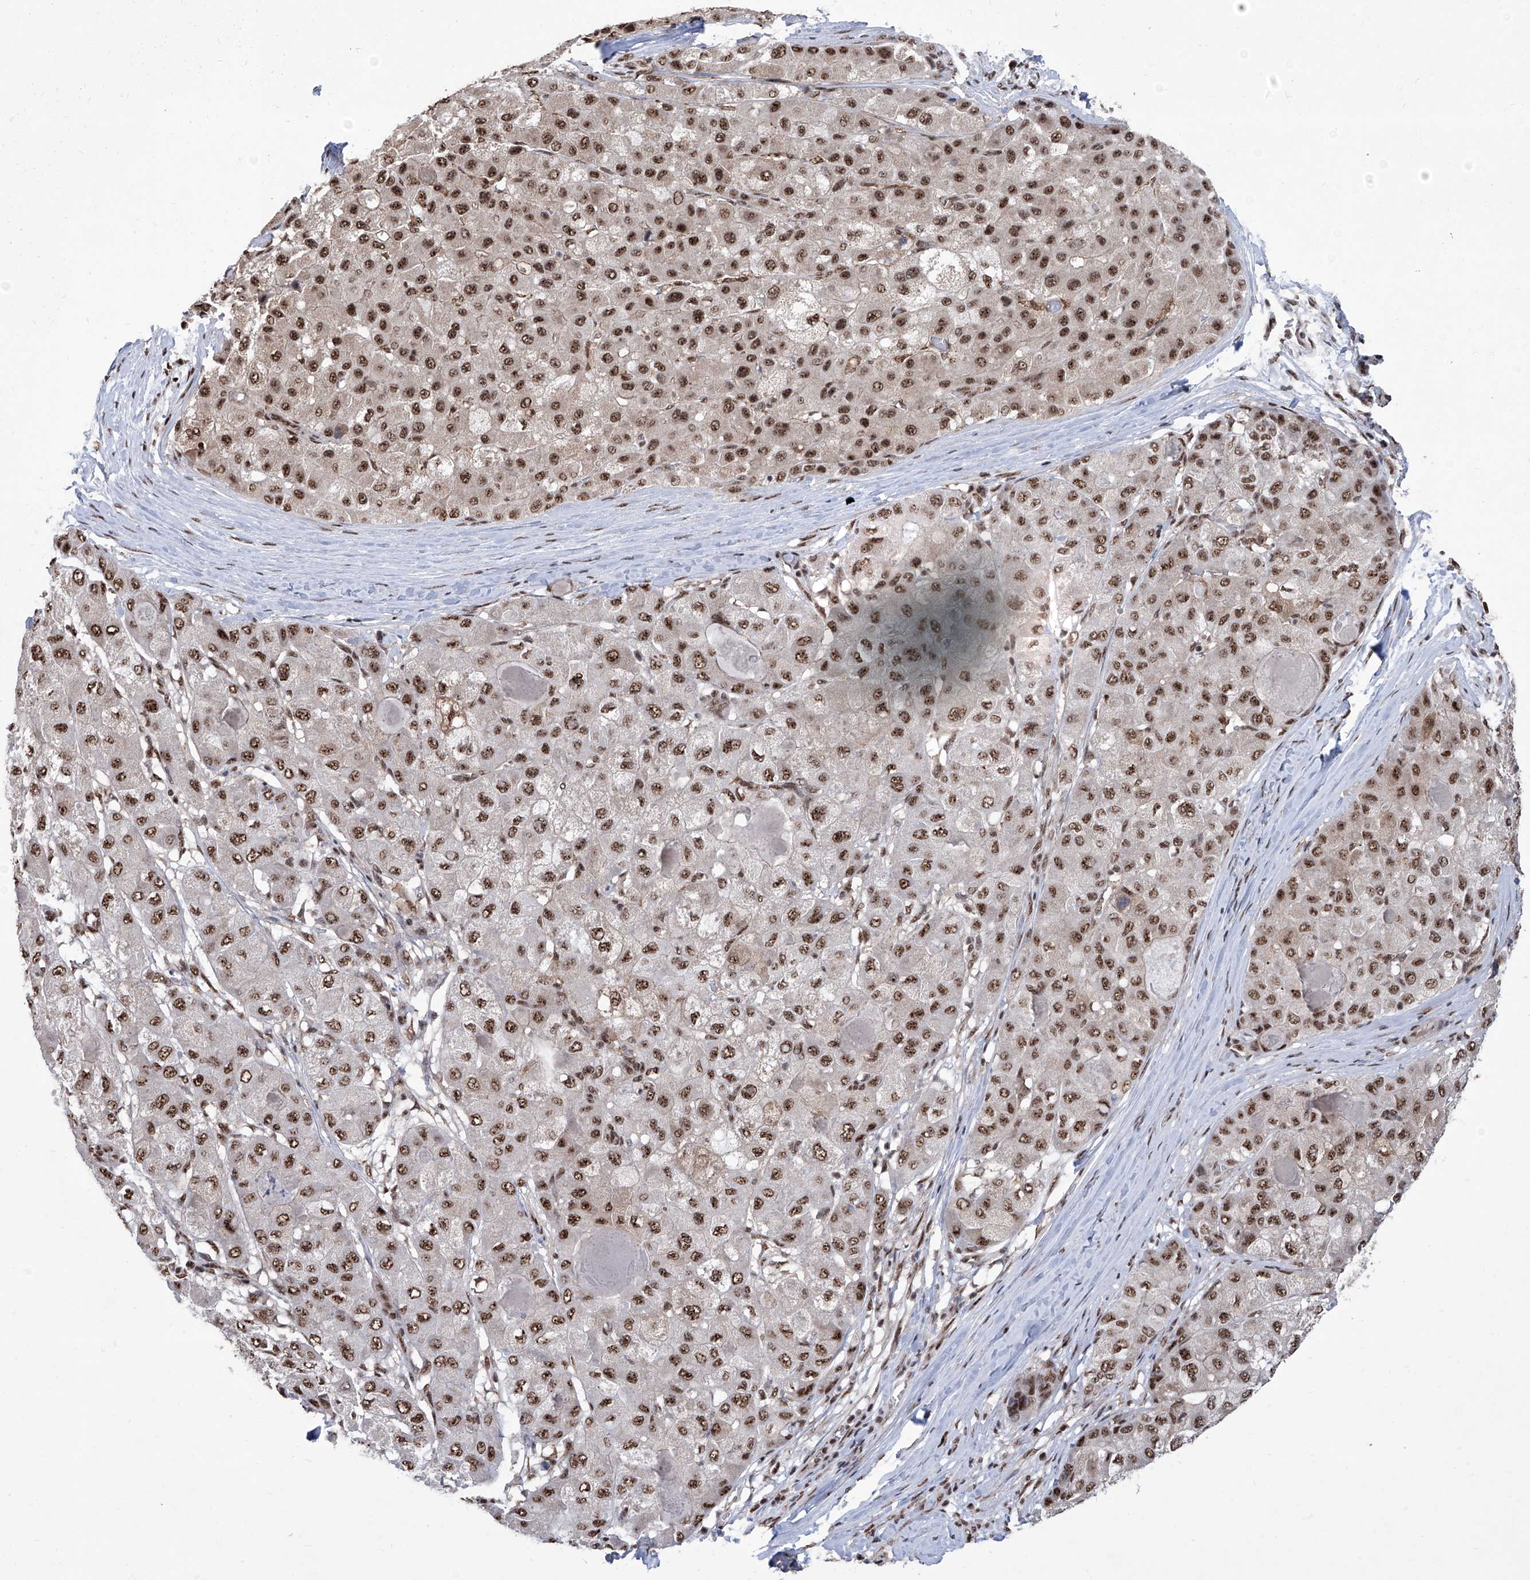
{"staining": {"intensity": "strong", "quantity": ">75%", "location": "nuclear"}, "tissue": "liver cancer", "cell_type": "Tumor cells", "image_type": "cancer", "snomed": [{"axis": "morphology", "description": "Carcinoma, Hepatocellular, NOS"}, {"axis": "topography", "description": "Liver"}], "caption": "DAB (3,3'-diaminobenzidine) immunohistochemical staining of liver cancer (hepatocellular carcinoma) exhibits strong nuclear protein staining in approximately >75% of tumor cells.", "gene": "FBXL4", "patient": {"sex": "male", "age": 80}}